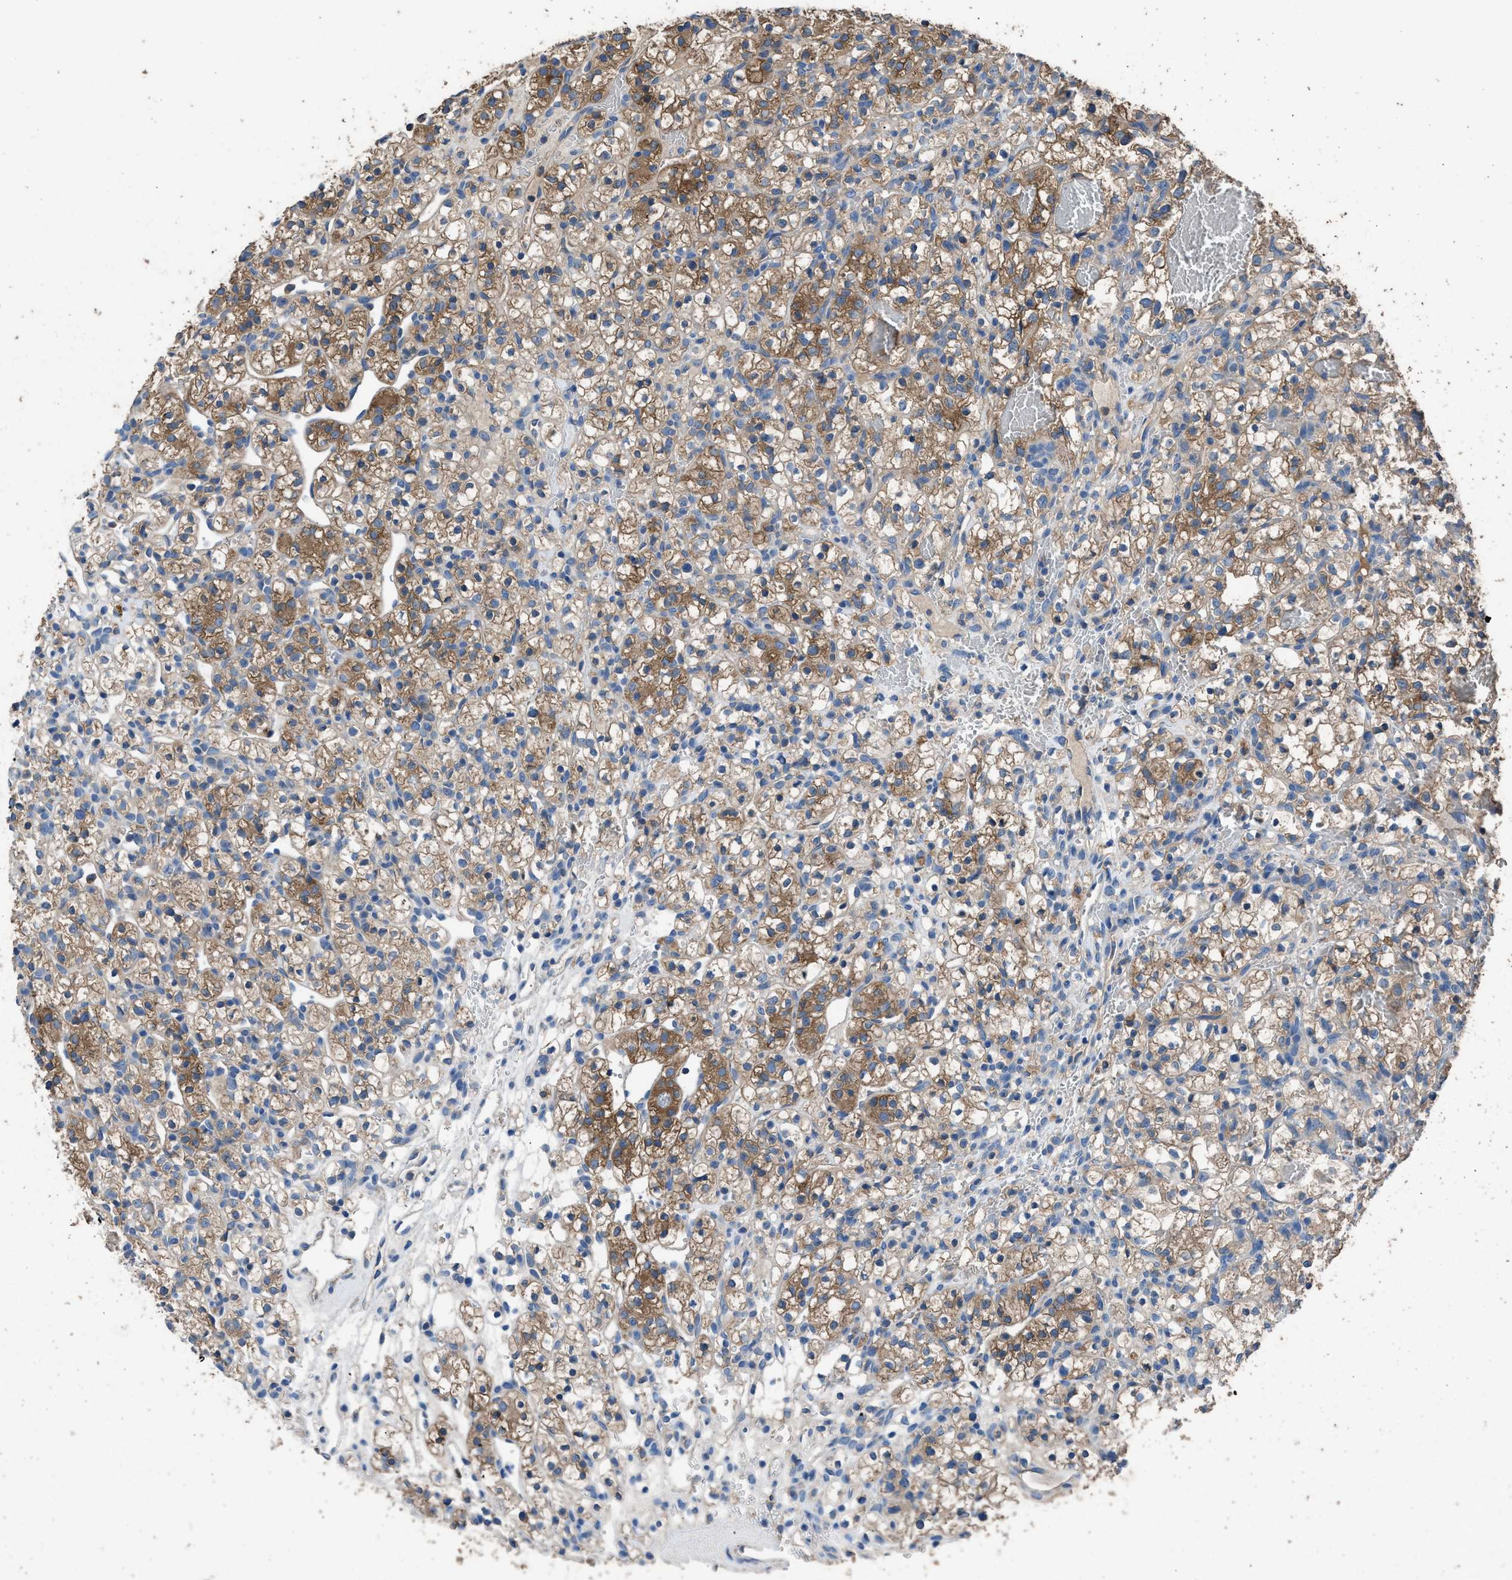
{"staining": {"intensity": "moderate", "quantity": "25%-75%", "location": "cytoplasmic/membranous"}, "tissue": "renal cancer", "cell_type": "Tumor cells", "image_type": "cancer", "snomed": [{"axis": "morphology", "description": "Adenocarcinoma, NOS"}, {"axis": "topography", "description": "Kidney"}], "caption": "This is a micrograph of immunohistochemistry staining of adenocarcinoma (renal), which shows moderate positivity in the cytoplasmic/membranous of tumor cells.", "gene": "ITSN1", "patient": {"sex": "female", "age": 57}}